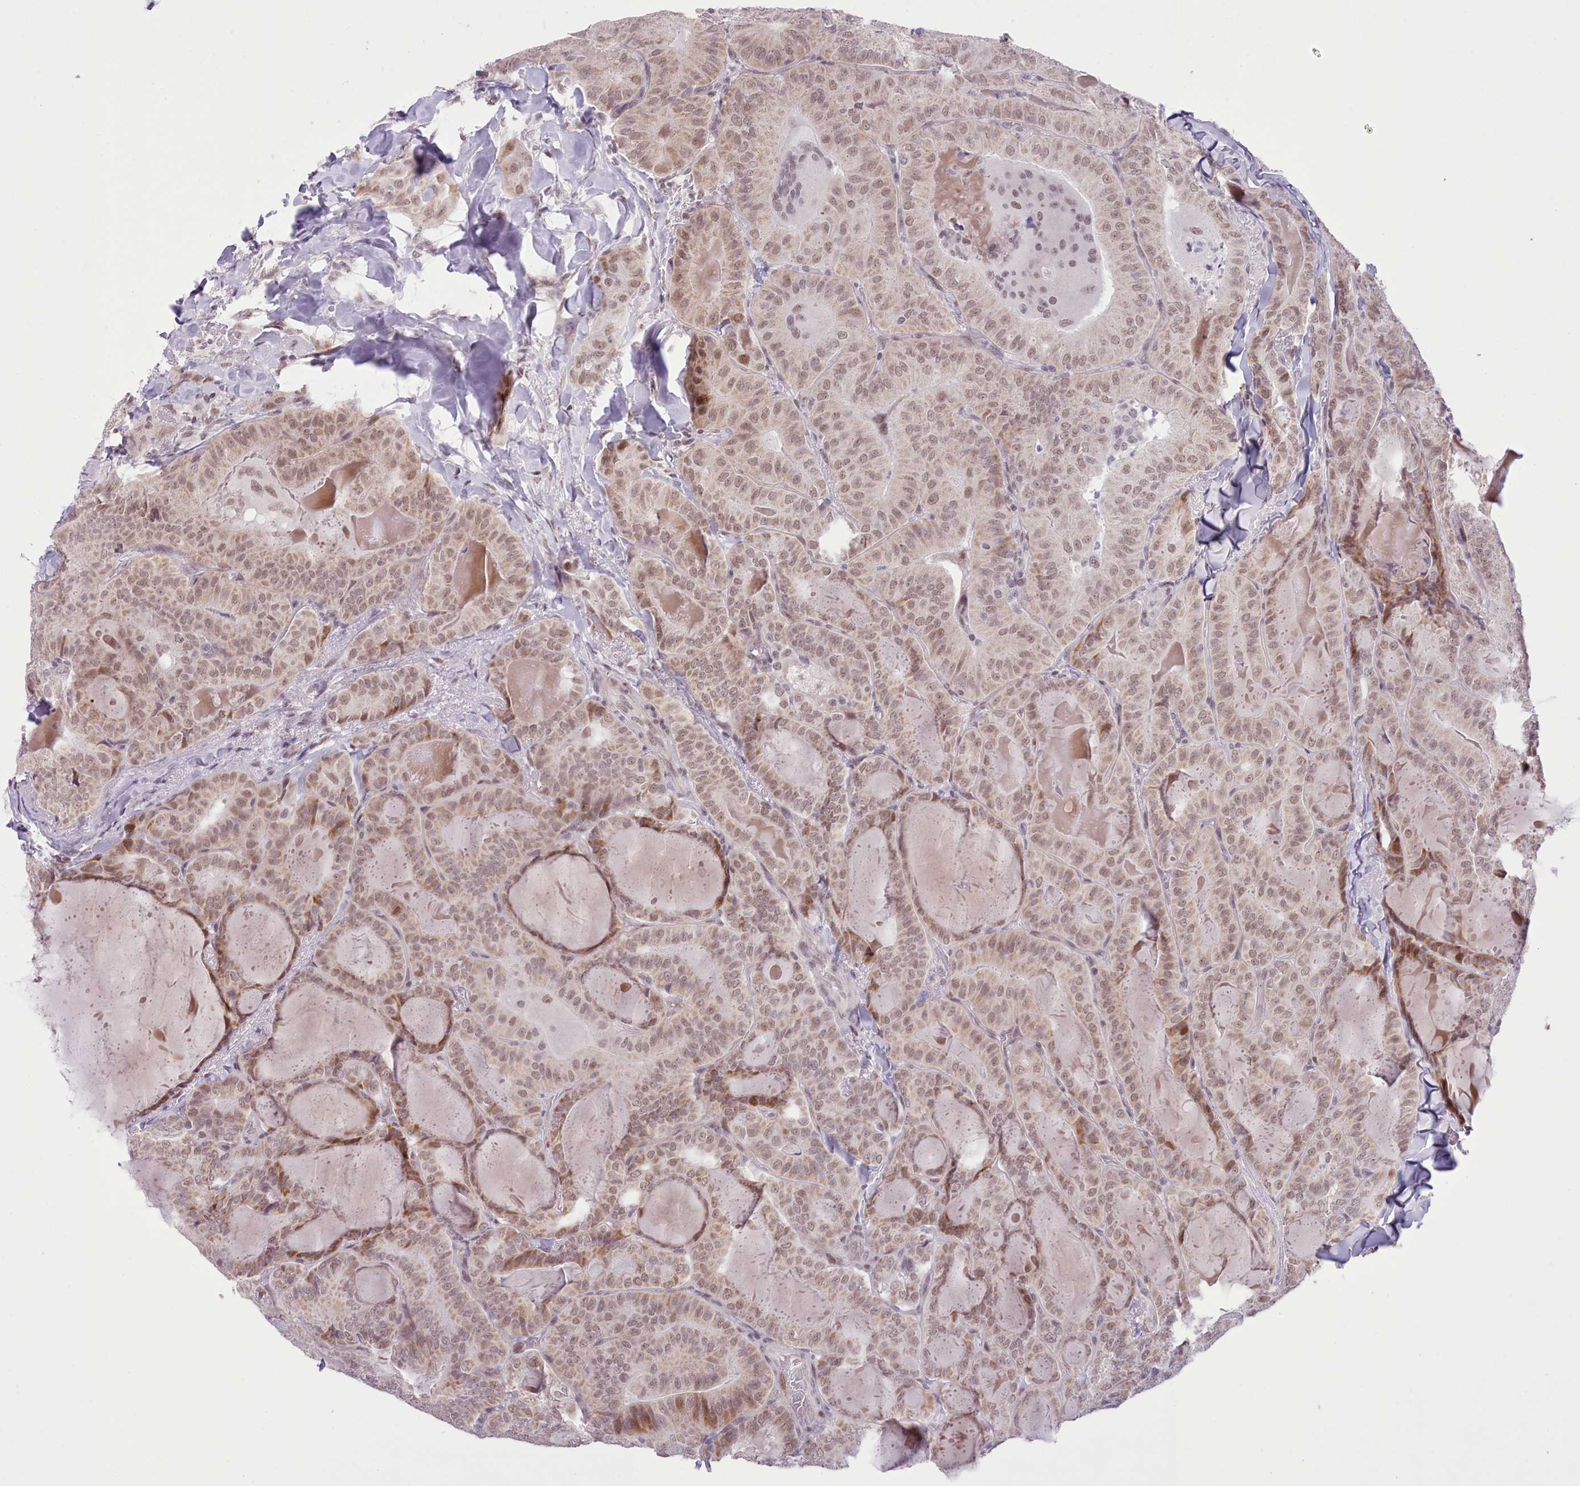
{"staining": {"intensity": "weak", "quantity": ">75%", "location": "cytoplasmic/membranous,nuclear"}, "tissue": "thyroid cancer", "cell_type": "Tumor cells", "image_type": "cancer", "snomed": [{"axis": "morphology", "description": "Papillary adenocarcinoma, NOS"}, {"axis": "topography", "description": "Thyroid gland"}], "caption": "Thyroid papillary adenocarcinoma stained for a protein exhibits weak cytoplasmic/membranous and nuclear positivity in tumor cells.", "gene": "RFX1", "patient": {"sex": "female", "age": 68}}